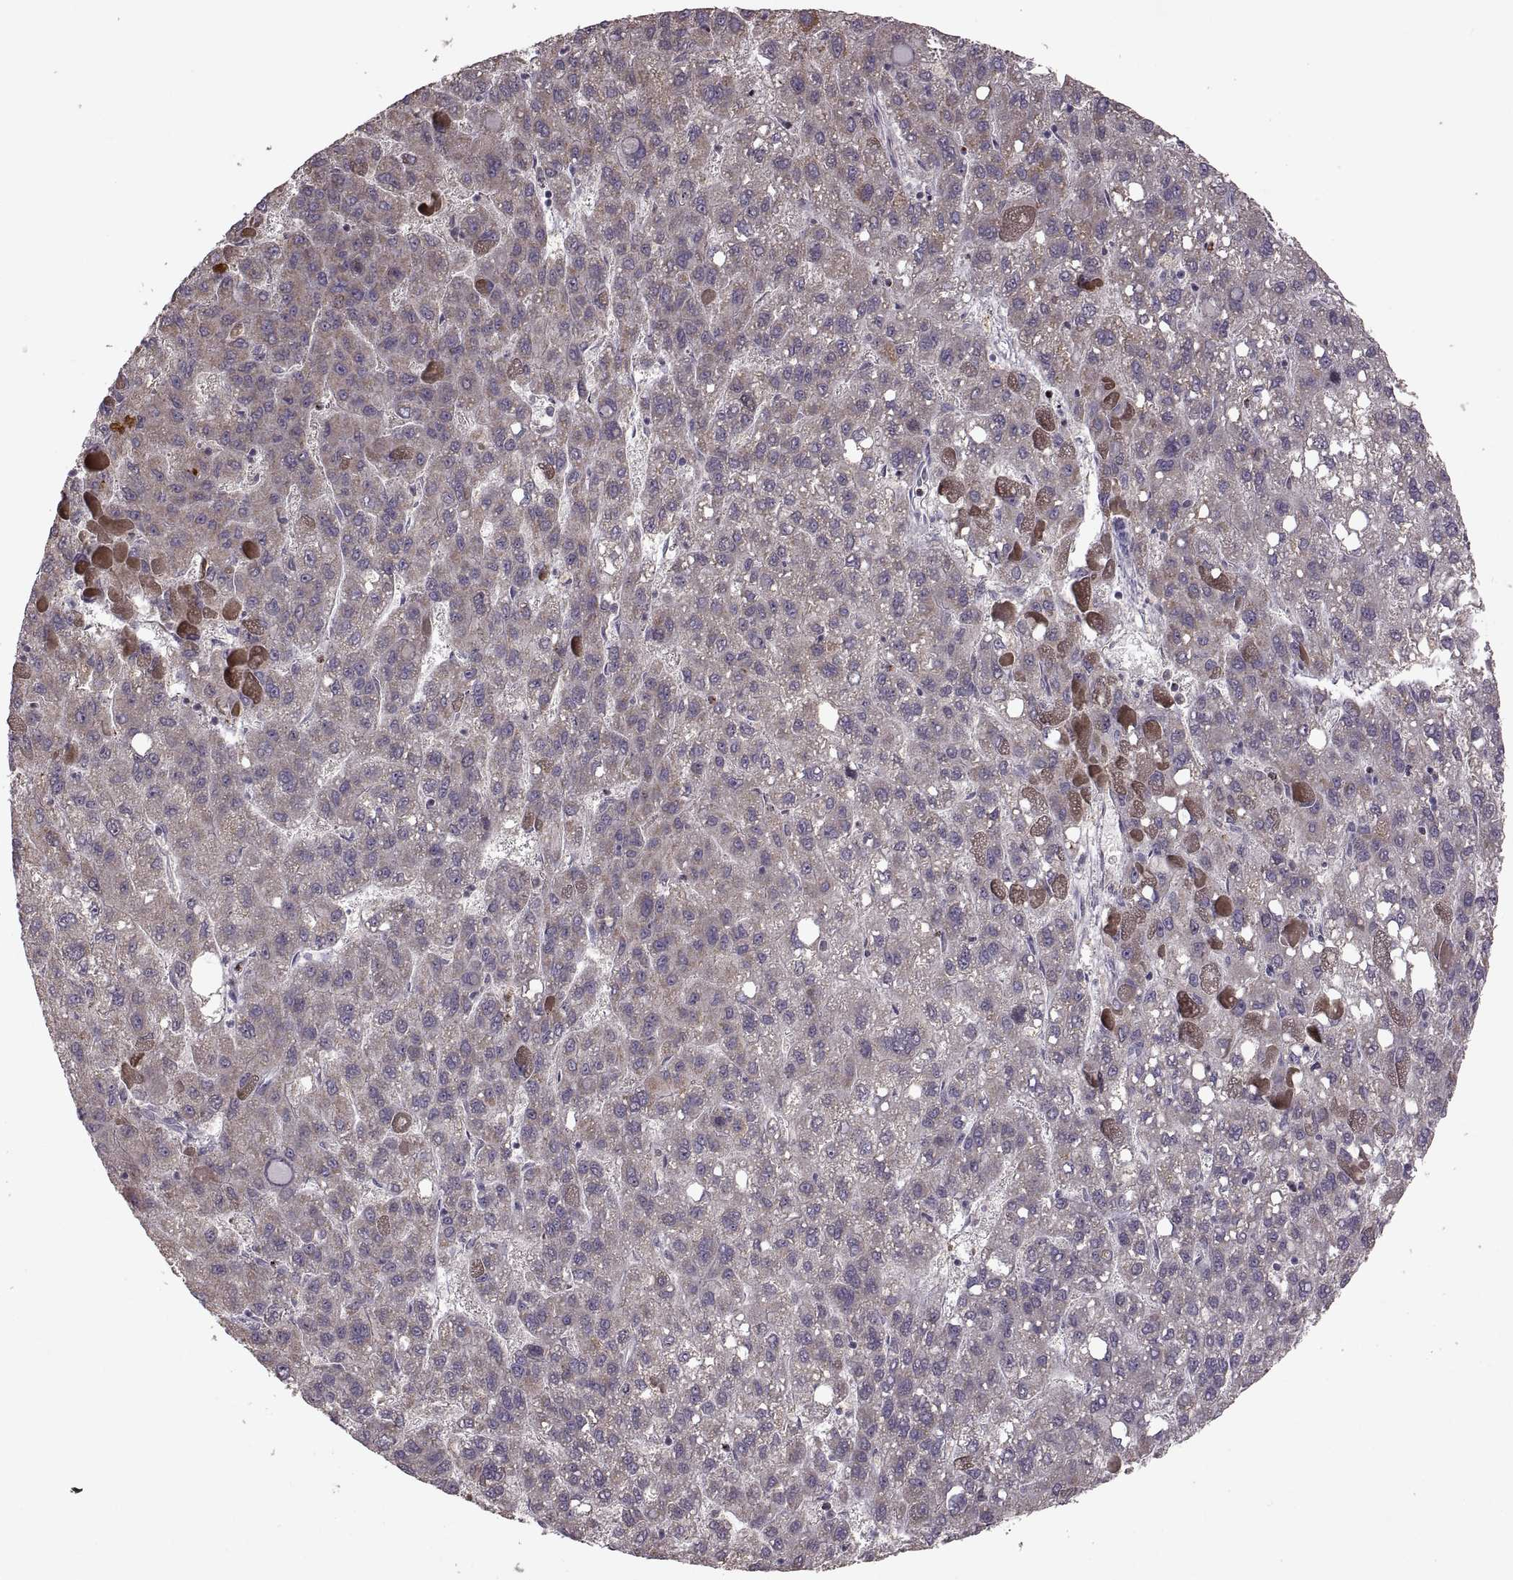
{"staining": {"intensity": "weak", "quantity": ">75%", "location": "cytoplasmic/membranous"}, "tissue": "liver cancer", "cell_type": "Tumor cells", "image_type": "cancer", "snomed": [{"axis": "morphology", "description": "Carcinoma, Hepatocellular, NOS"}, {"axis": "topography", "description": "Liver"}], "caption": "A brown stain shows weak cytoplasmic/membranous positivity of a protein in human hepatocellular carcinoma (liver) tumor cells.", "gene": "PIERCE1", "patient": {"sex": "female", "age": 82}}